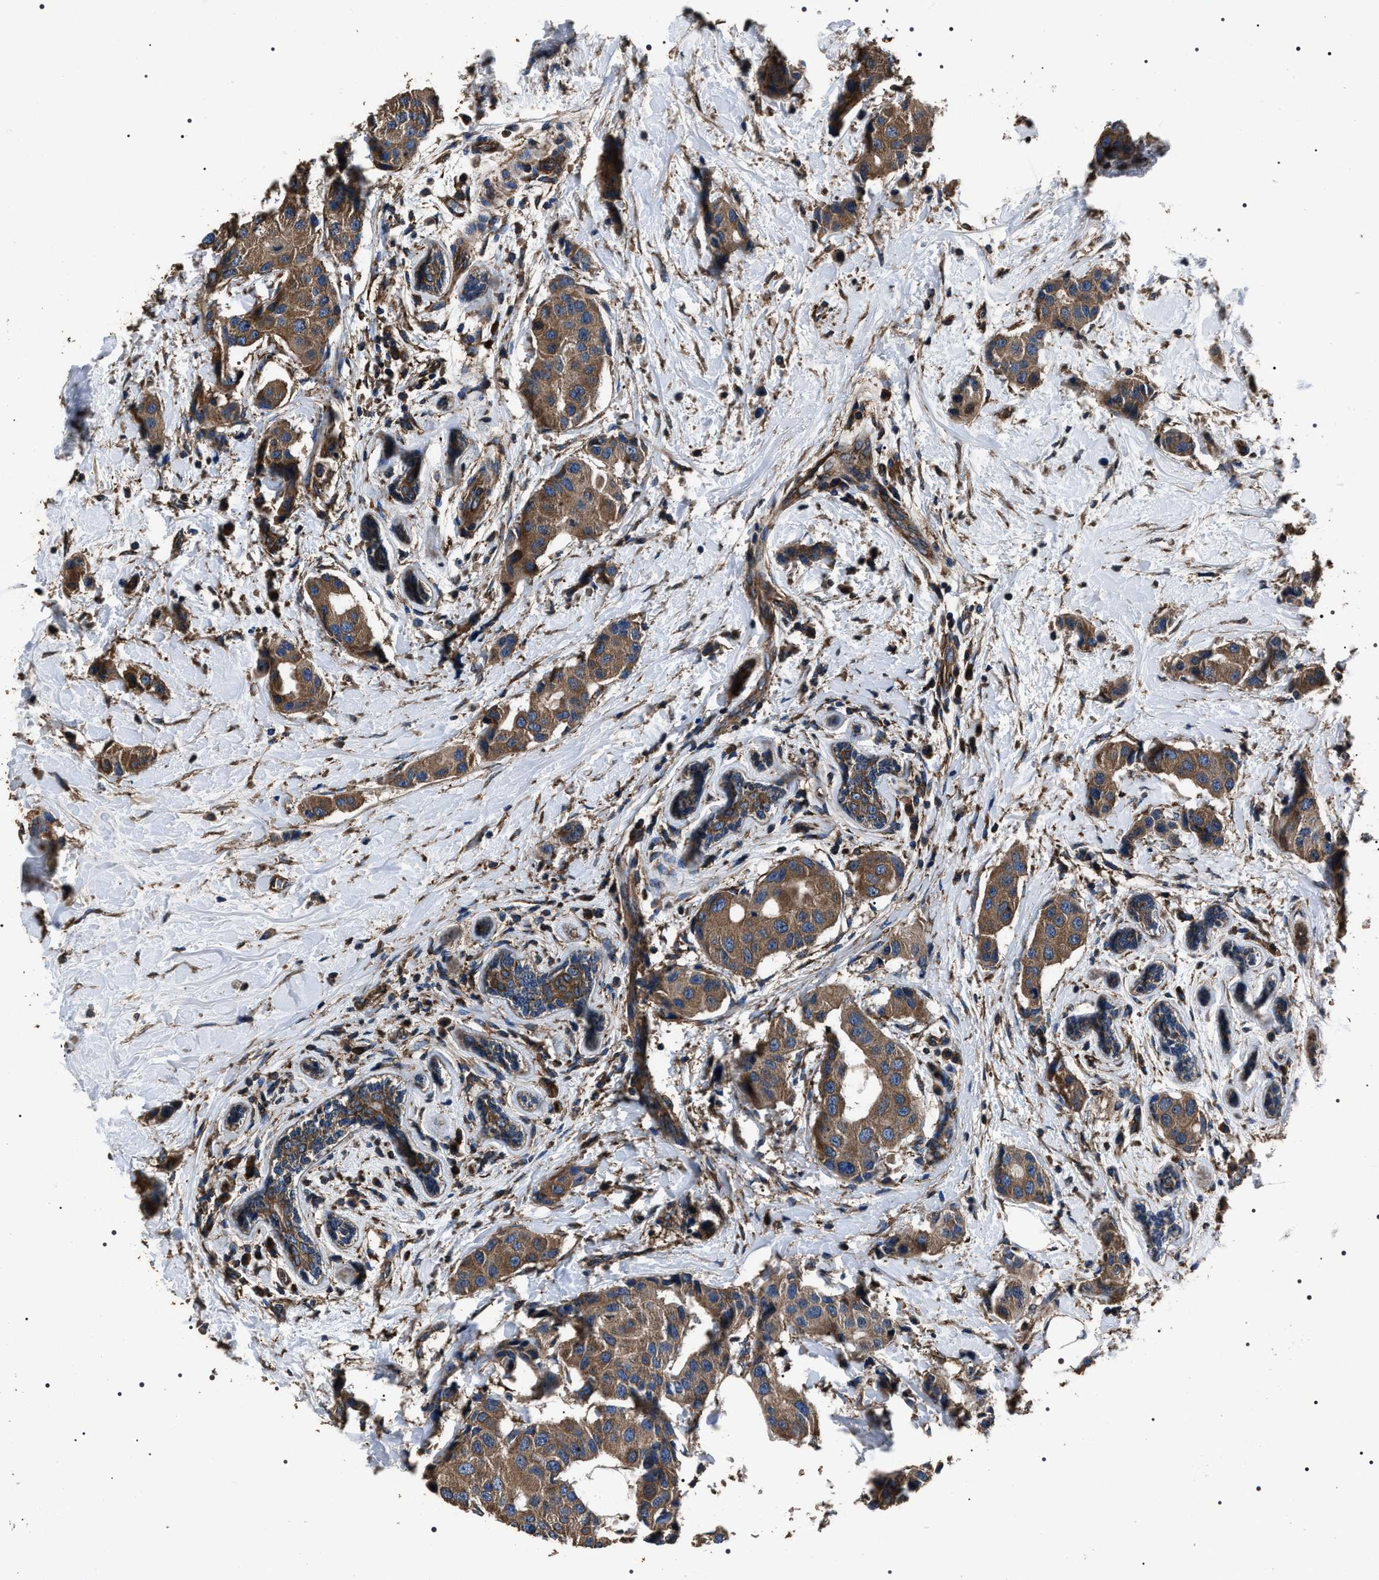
{"staining": {"intensity": "moderate", "quantity": ">75%", "location": "cytoplasmic/membranous"}, "tissue": "breast cancer", "cell_type": "Tumor cells", "image_type": "cancer", "snomed": [{"axis": "morphology", "description": "Normal tissue, NOS"}, {"axis": "morphology", "description": "Duct carcinoma"}, {"axis": "topography", "description": "Breast"}], "caption": "A brown stain labels moderate cytoplasmic/membranous staining of a protein in human breast cancer (intraductal carcinoma) tumor cells. Ihc stains the protein of interest in brown and the nuclei are stained blue.", "gene": "HSCB", "patient": {"sex": "female", "age": 39}}